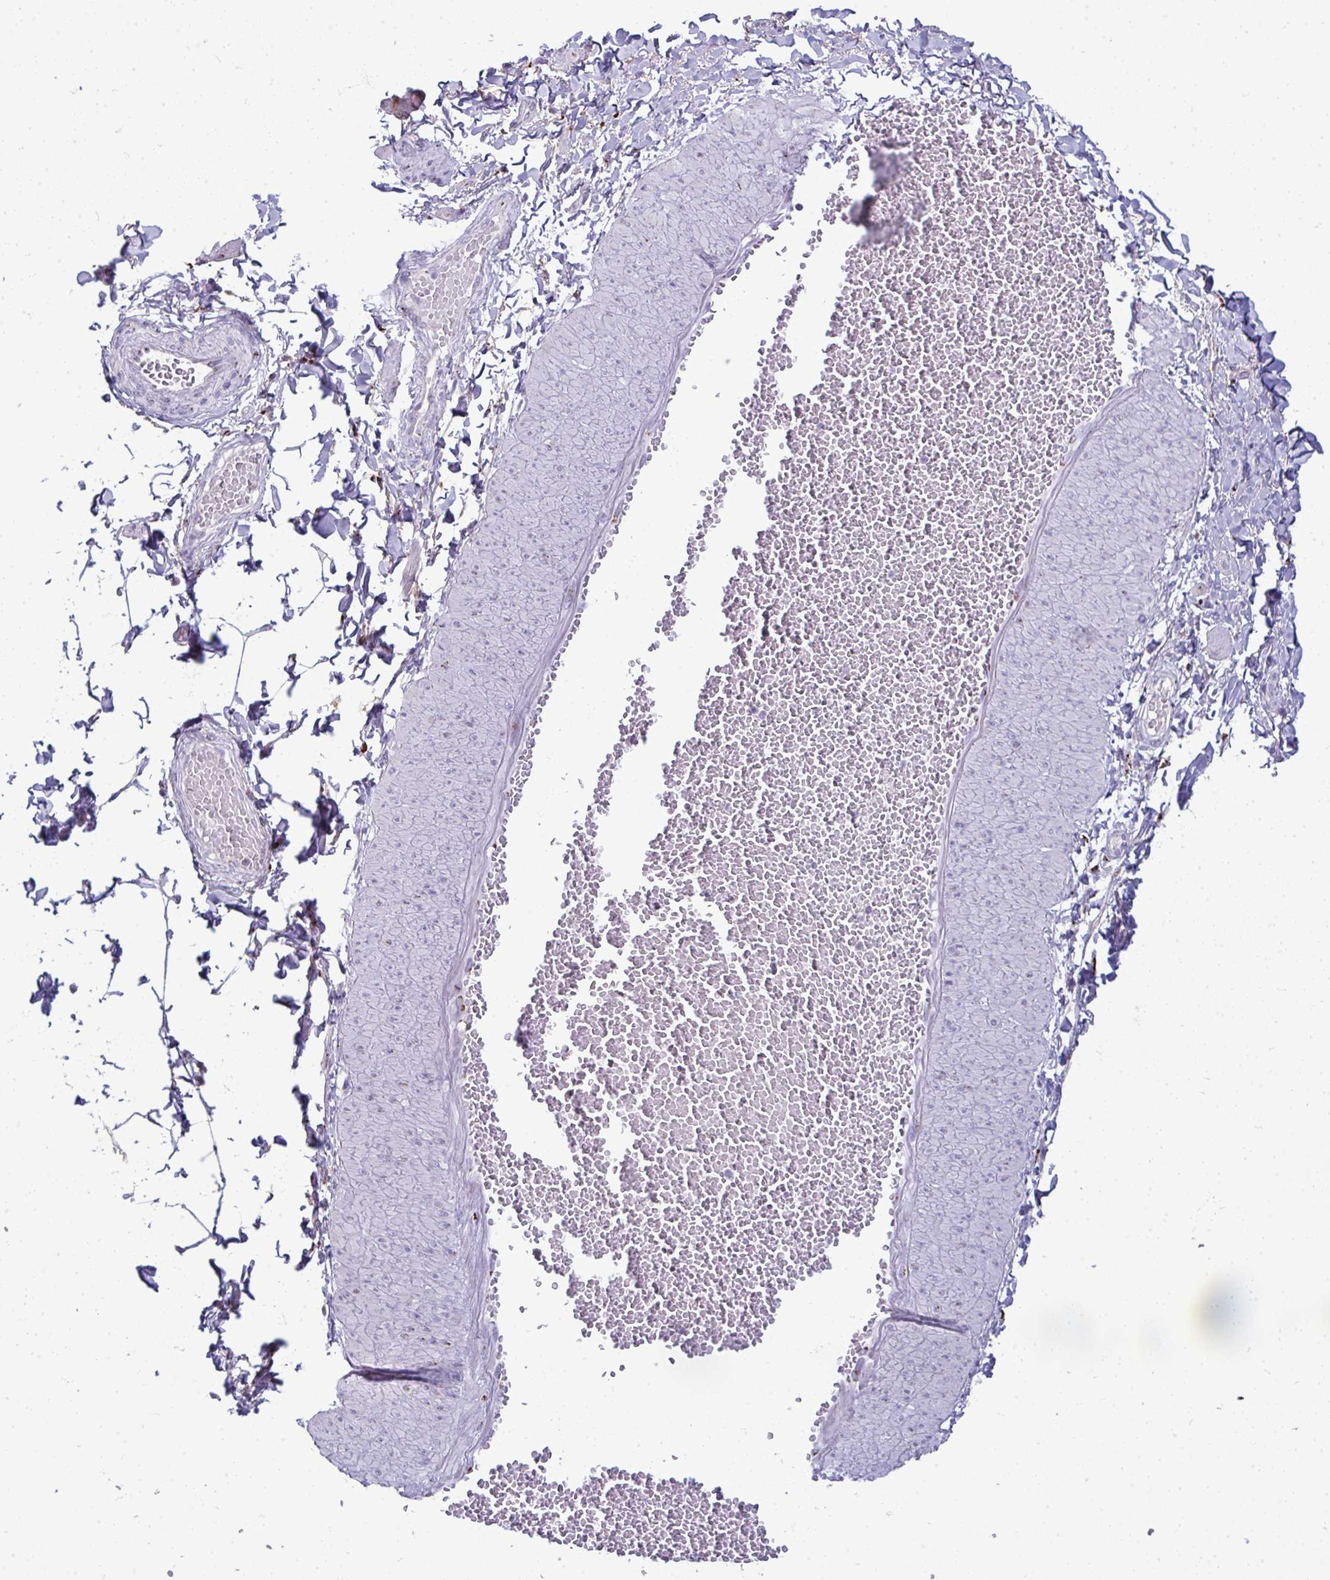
{"staining": {"intensity": "negative", "quantity": "none", "location": "none"}, "tissue": "adipose tissue", "cell_type": "Adipocytes", "image_type": "normal", "snomed": [{"axis": "morphology", "description": "Normal tissue, NOS"}, {"axis": "topography", "description": "Epididymis"}, {"axis": "topography", "description": "Peripheral nerve tissue"}], "caption": "IHC micrograph of normal adipose tissue: human adipose tissue stained with DAB (3,3'-diaminobenzidine) shows no significant protein expression in adipocytes.", "gene": "DTX4", "patient": {"sex": "male", "age": 32}}